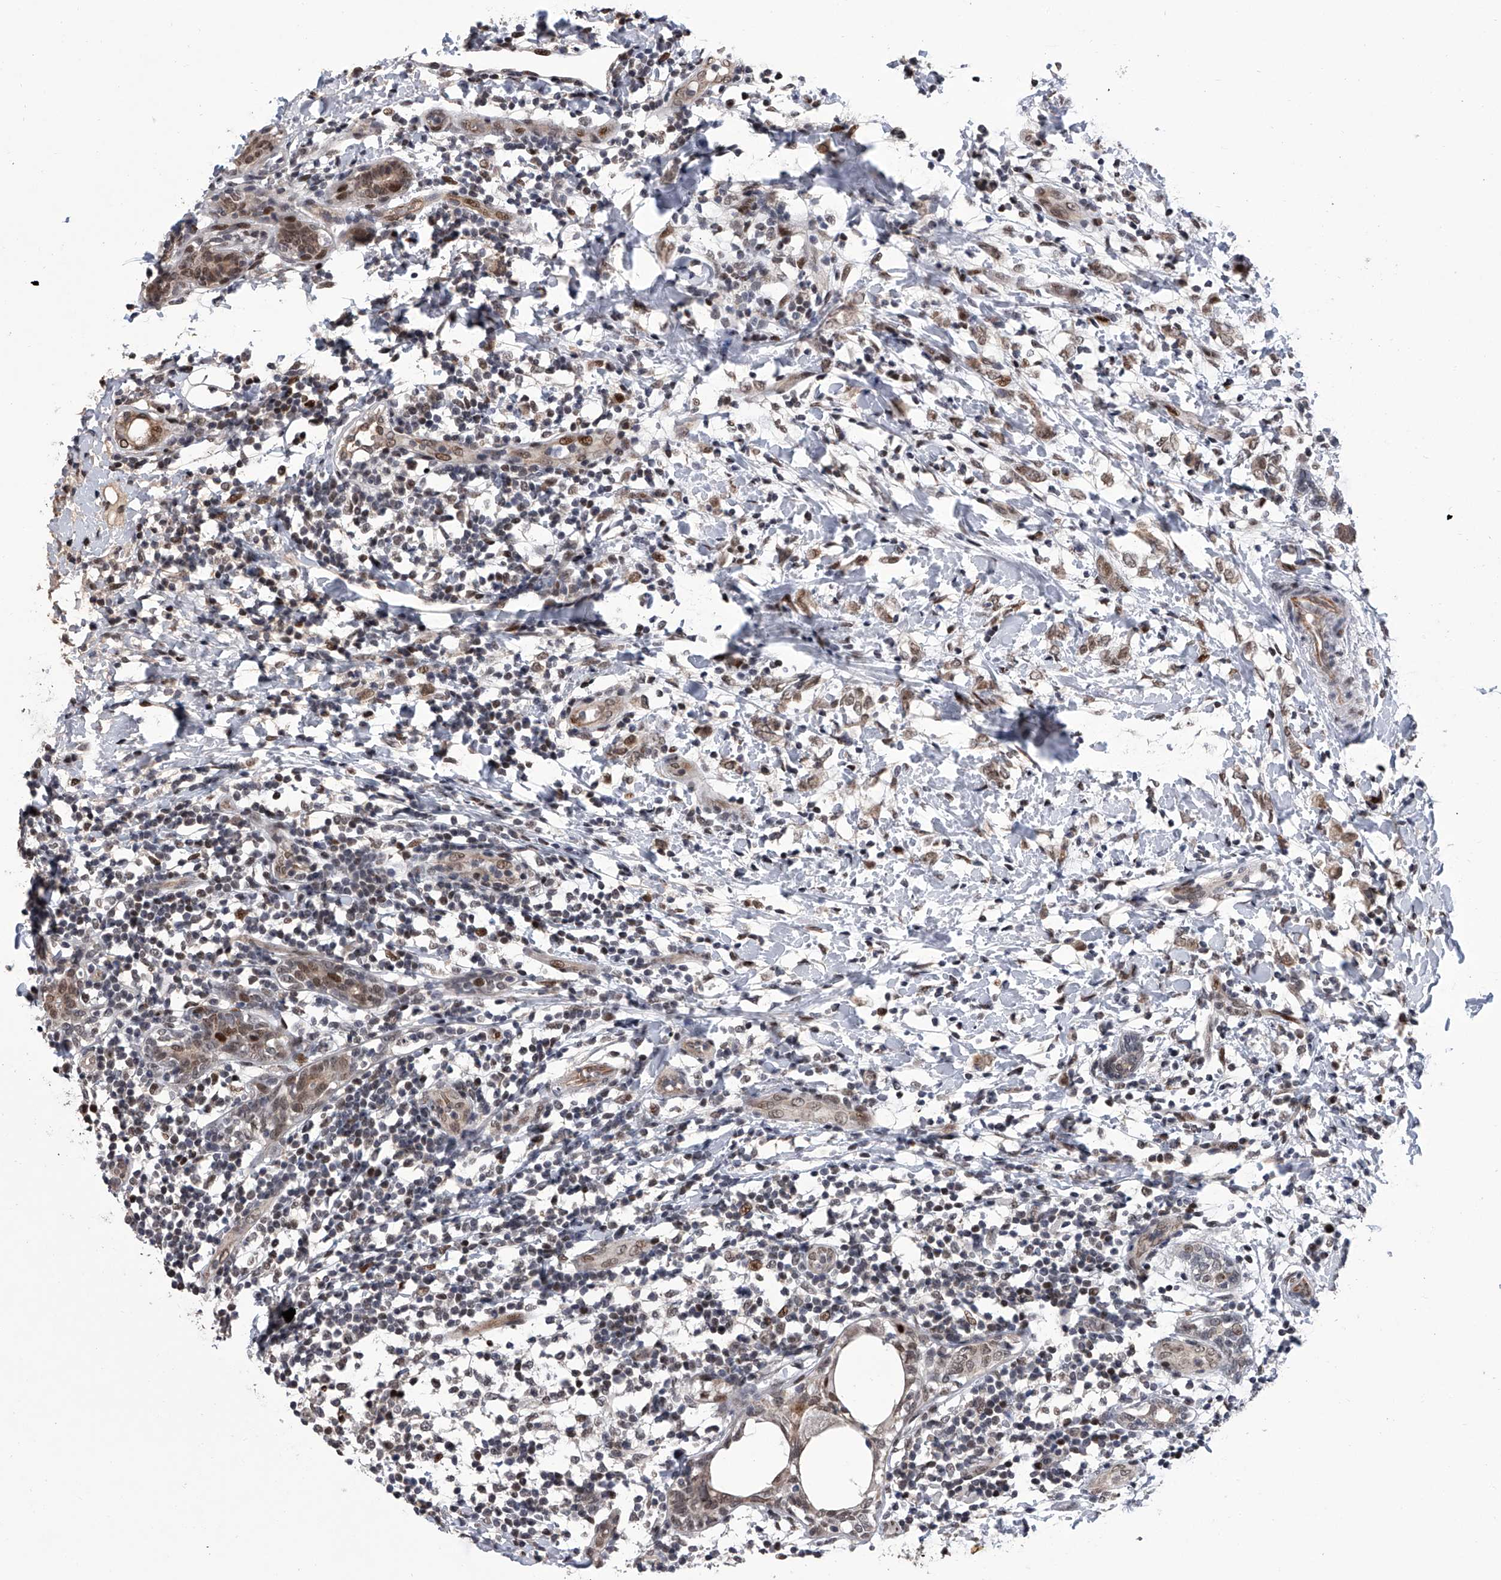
{"staining": {"intensity": "weak", "quantity": ">75%", "location": "cytoplasmic/membranous,nuclear"}, "tissue": "breast cancer", "cell_type": "Tumor cells", "image_type": "cancer", "snomed": [{"axis": "morphology", "description": "Normal tissue, NOS"}, {"axis": "morphology", "description": "Lobular carcinoma"}, {"axis": "topography", "description": "Breast"}], "caption": "High-power microscopy captured an immunohistochemistry (IHC) image of breast cancer, revealing weak cytoplasmic/membranous and nuclear expression in approximately >75% of tumor cells.", "gene": "ZNF426", "patient": {"sex": "female", "age": 47}}